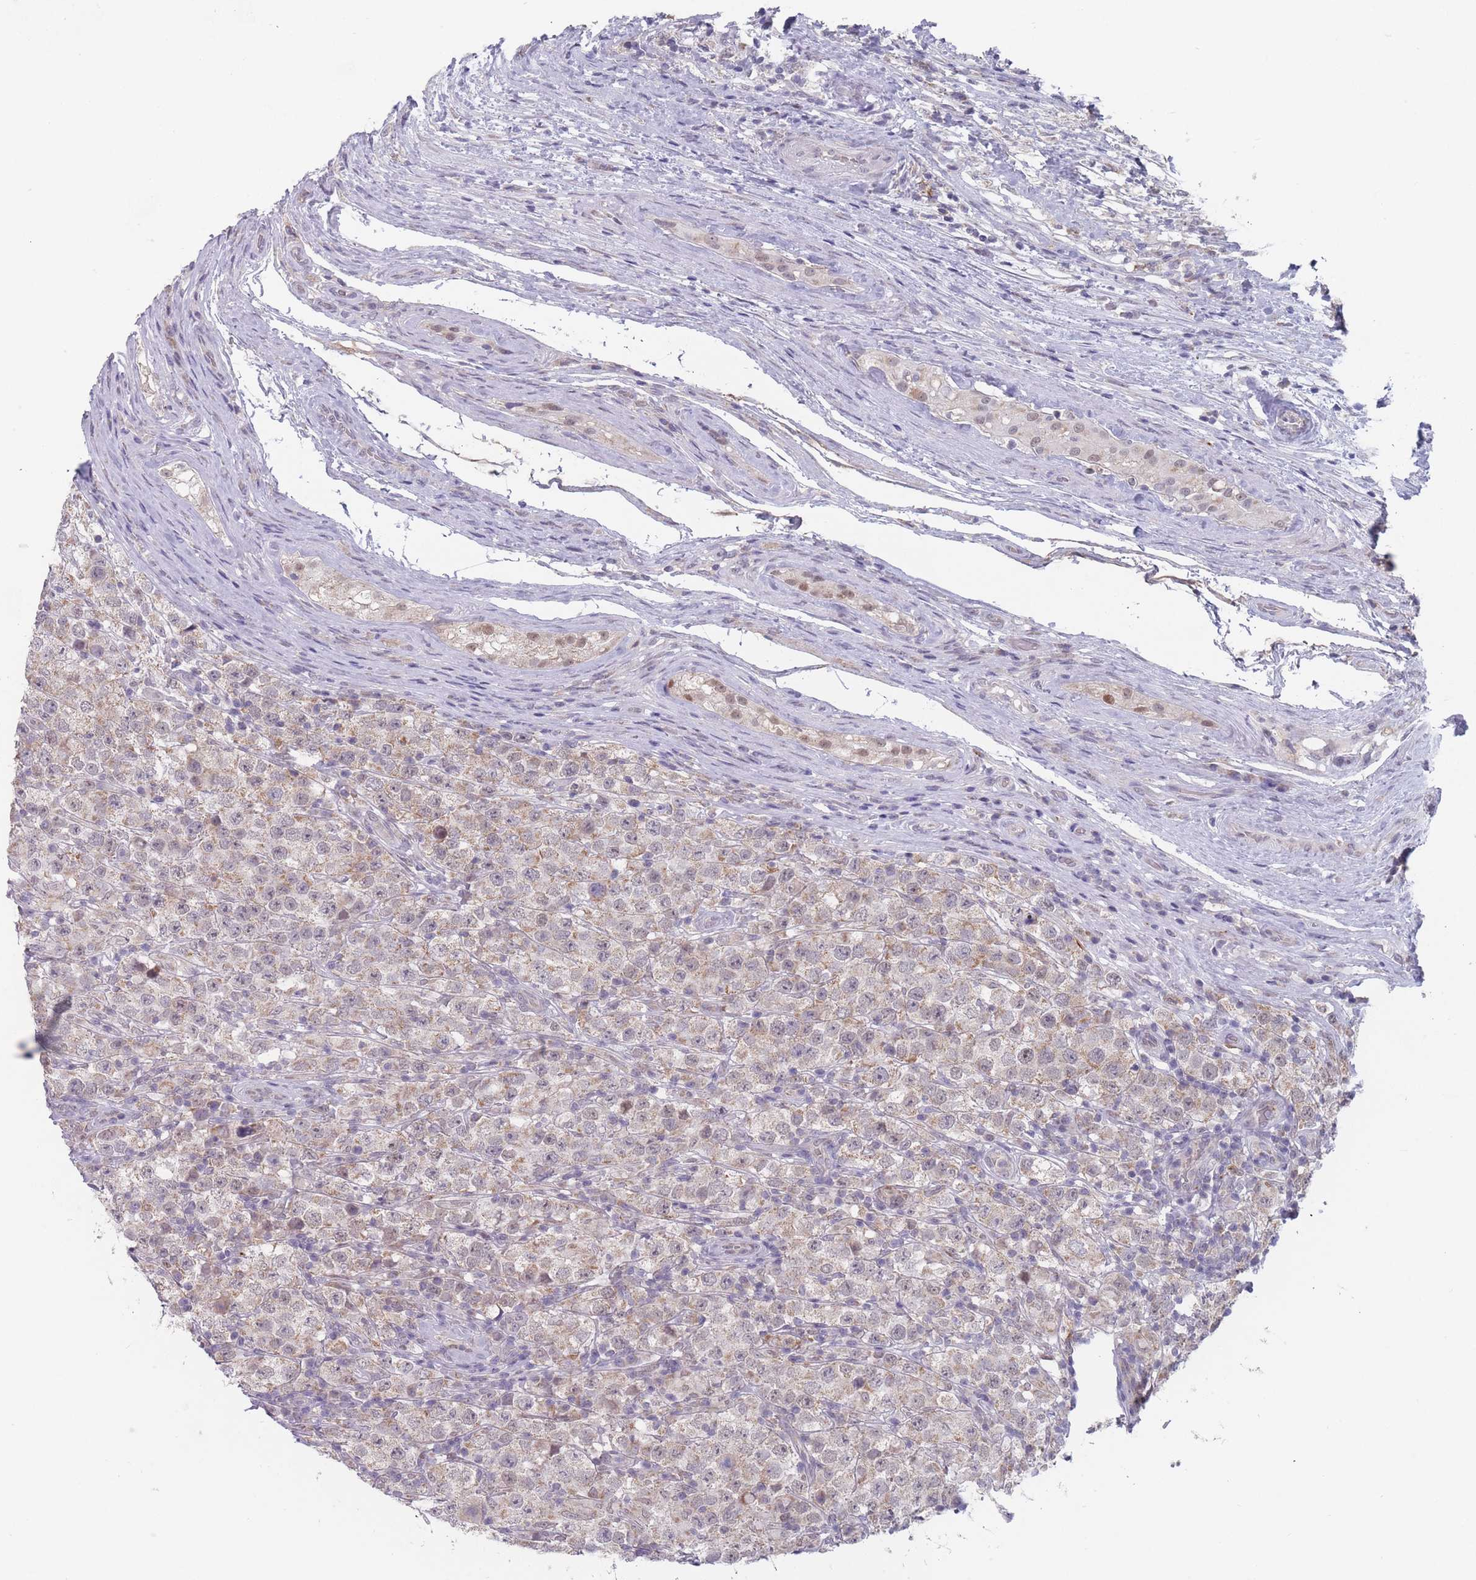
{"staining": {"intensity": "weak", "quantity": "25%-75%", "location": "cytoplasmic/membranous"}, "tissue": "testis cancer", "cell_type": "Tumor cells", "image_type": "cancer", "snomed": [{"axis": "morphology", "description": "Seminoma, NOS"}, {"axis": "morphology", "description": "Carcinoma, Embryonal, NOS"}, {"axis": "topography", "description": "Testis"}], "caption": "DAB (3,3'-diaminobenzidine) immunohistochemical staining of seminoma (testis) displays weak cytoplasmic/membranous protein expression in approximately 25%-75% of tumor cells. Nuclei are stained in blue.", "gene": "PEX7", "patient": {"sex": "male", "age": 41}}